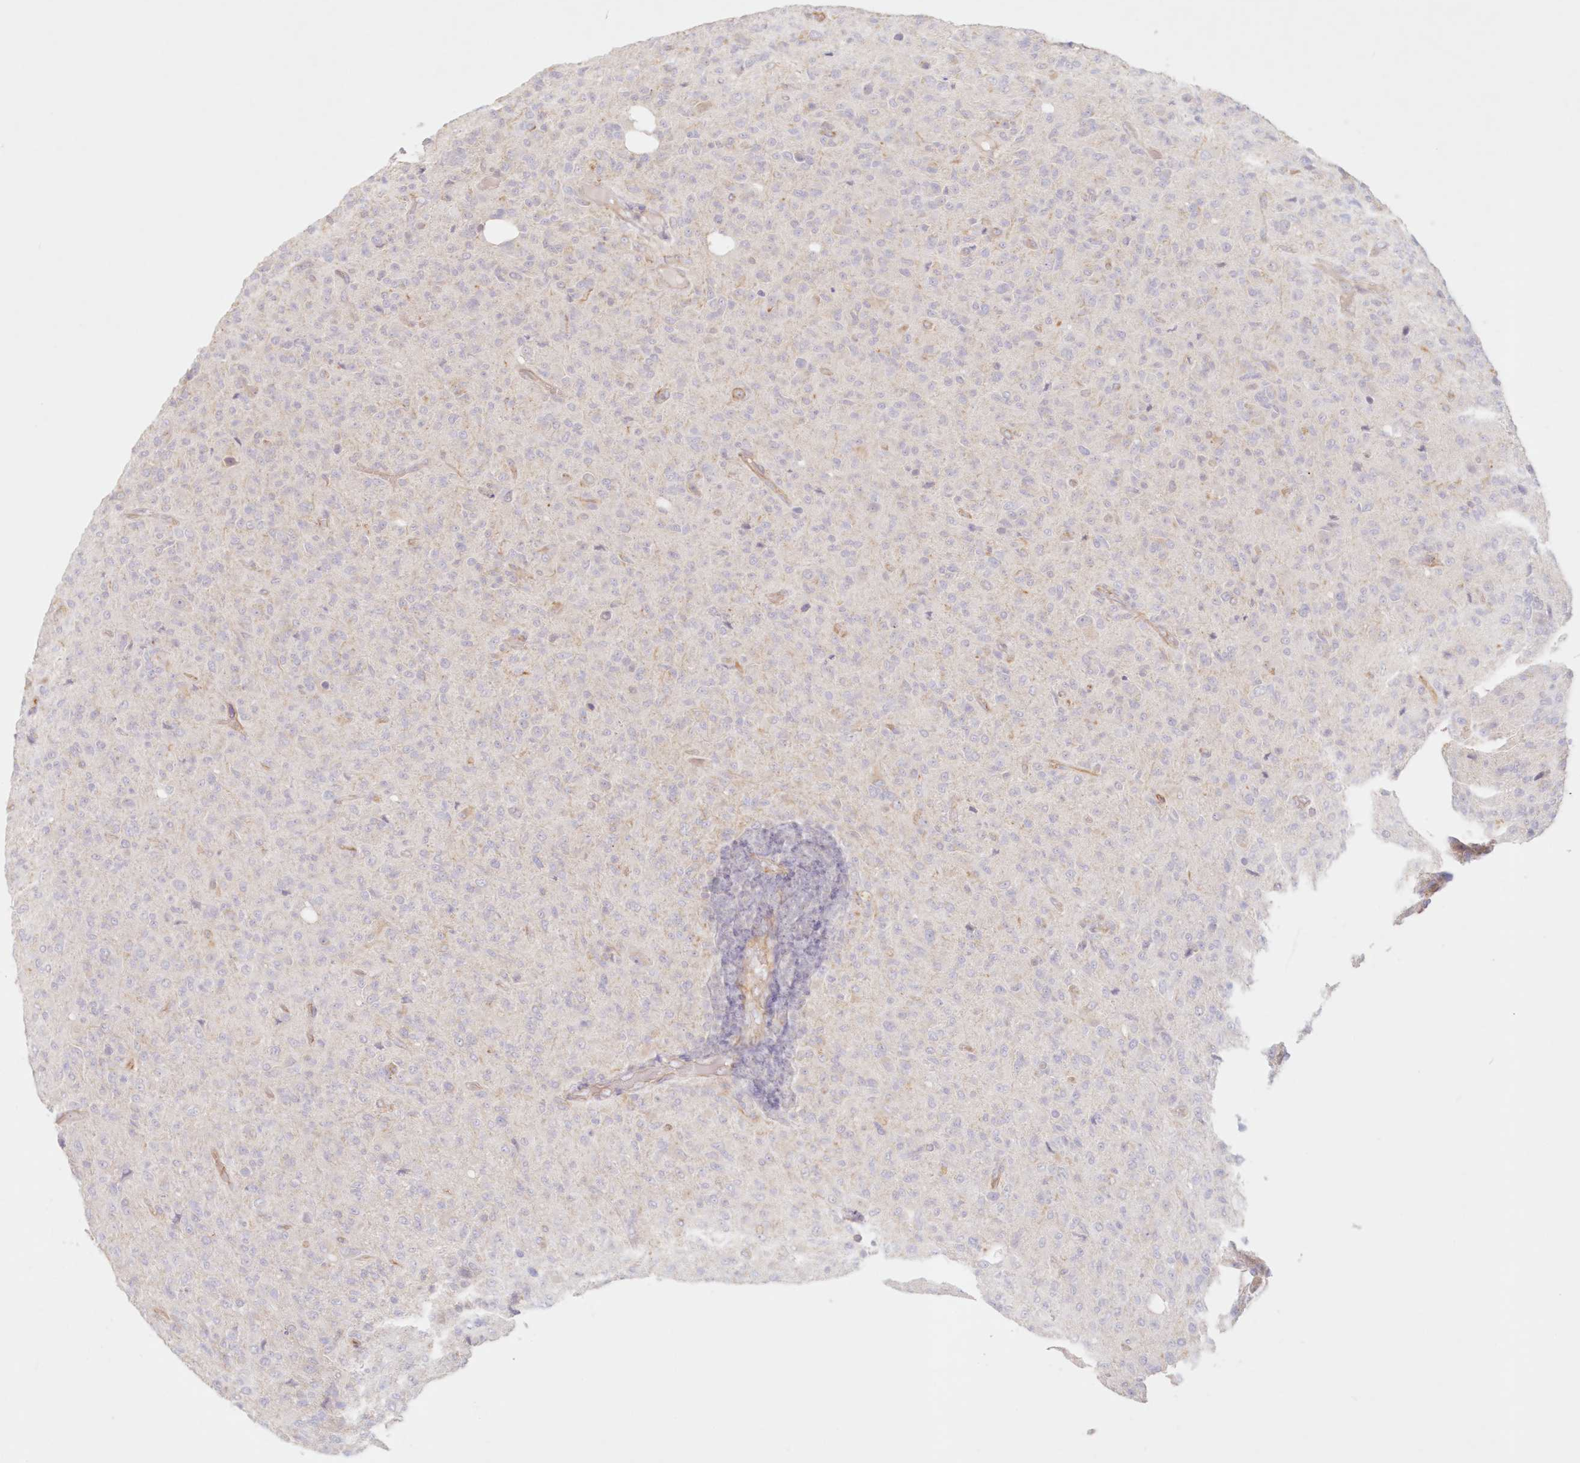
{"staining": {"intensity": "negative", "quantity": "none", "location": "none"}, "tissue": "glioma", "cell_type": "Tumor cells", "image_type": "cancer", "snomed": [{"axis": "morphology", "description": "Glioma, malignant, High grade"}, {"axis": "topography", "description": "Brain"}], "caption": "High-grade glioma (malignant) stained for a protein using immunohistochemistry shows no staining tumor cells.", "gene": "DMRTB1", "patient": {"sex": "female", "age": 57}}